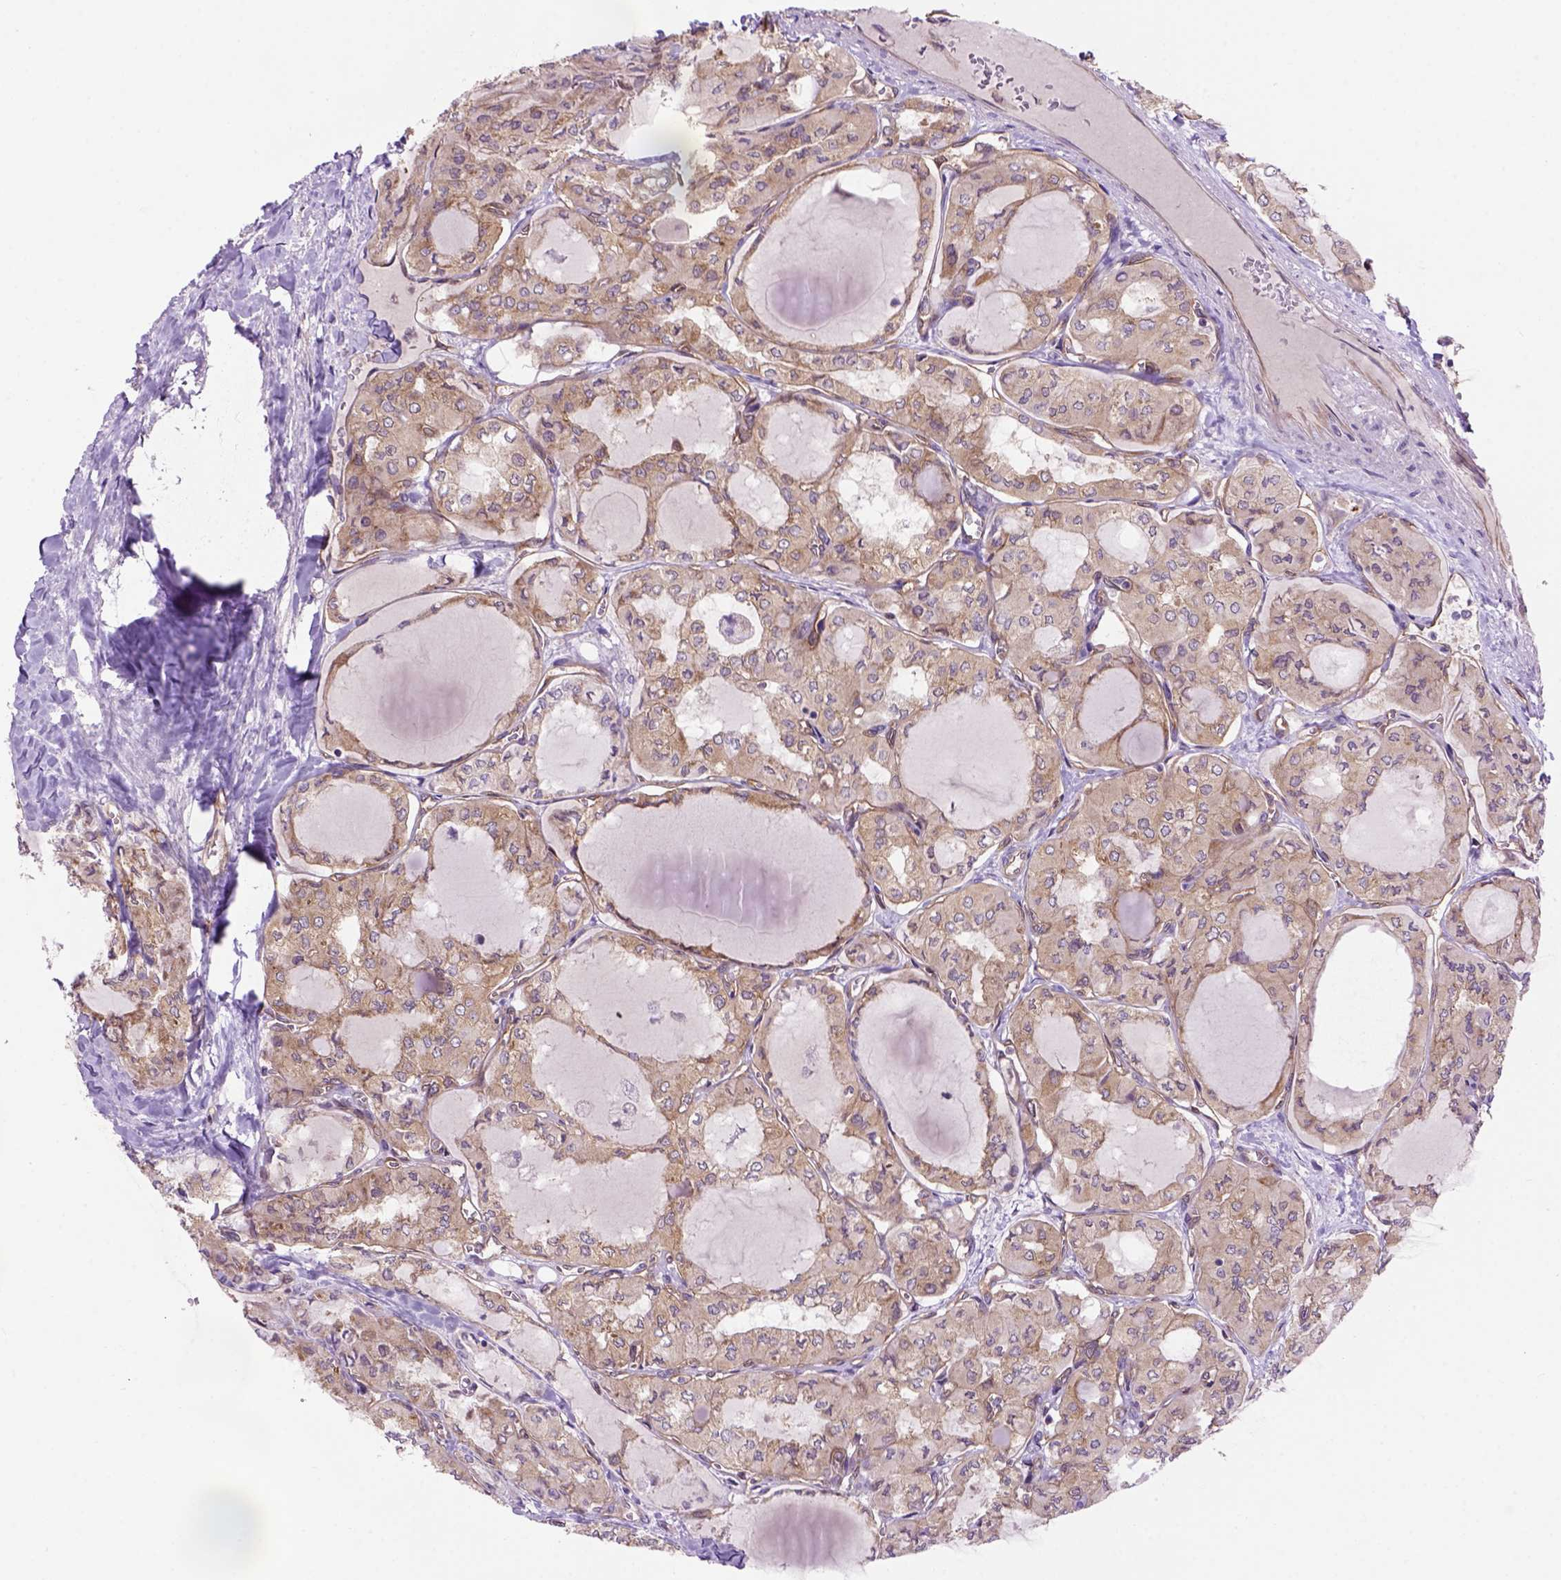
{"staining": {"intensity": "weak", "quantity": ">75%", "location": "cytoplasmic/membranous"}, "tissue": "thyroid cancer", "cell_type": "Tumor cells", "image_type": "cancer", "snomed": [{"axis": "morphology", "description": "Papillary adenocarcinoma, NOS"}, {"axis": "topography", "description": "Thyroid gland"}], "caption": "A brown stain highlights weak cytoplasmic/membranous expression of a protein in thyroid papillary adenocarcinoma tumor cells. Using DAB (brown) and hematoxylin (blue) stains, captured at high magnification using brightfield microscopy.", "gene": "CASKIN2", "patient": {"sex": "male", "age": 20}}